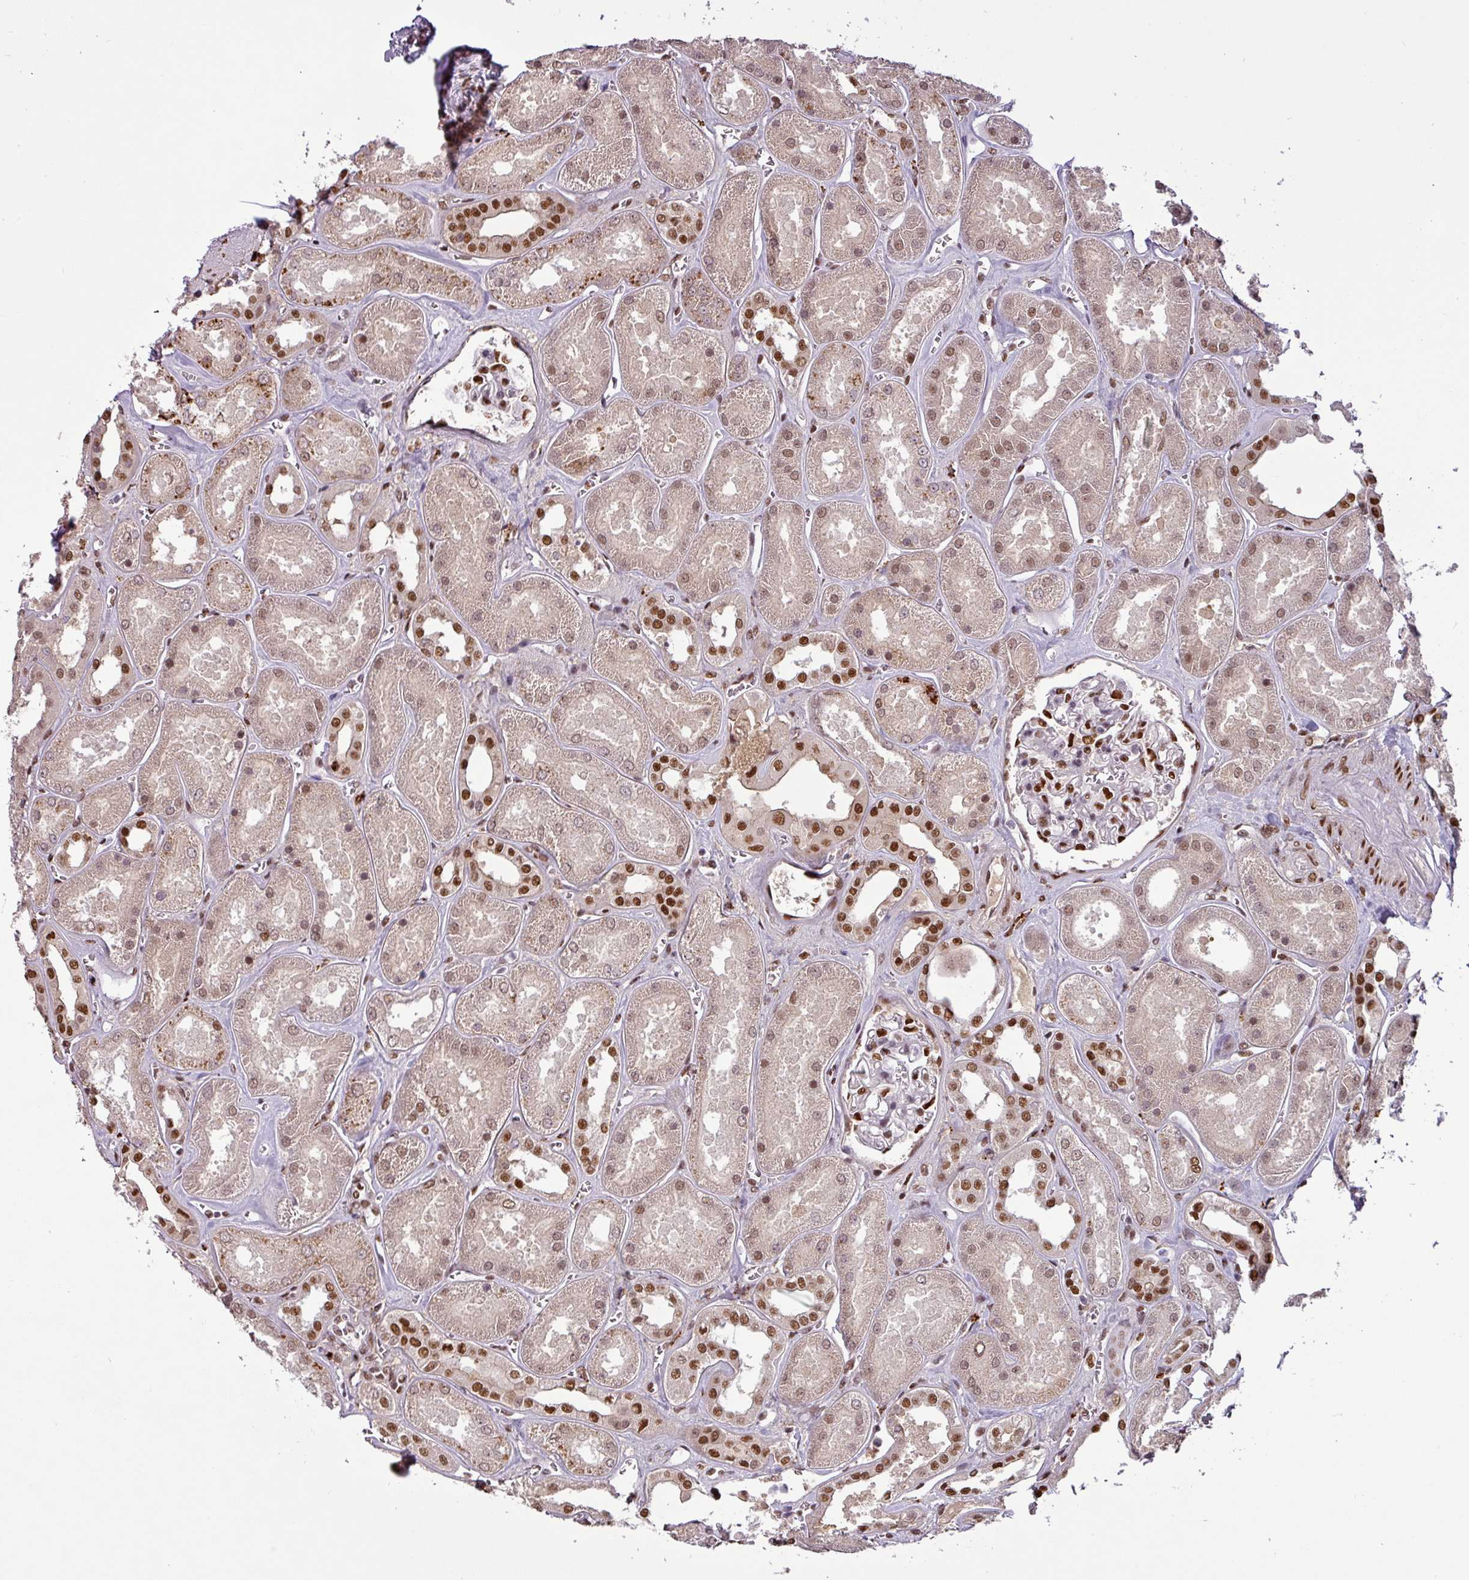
{"staining": {"intensity": "strong", "quantity": ">75%", "location": "nuclear"}, "tissue": "kidney", "cell_type": "Cells in glomeruli", "image_type": "normal", "snomed": [{"axis": "morphology", "description": "Normal tissue, NOS"}, {"axis": "morphology", "description": "Adenocarcinoma, NOS"}, {"axis": "topography", "description": "Kidney"}], "caption": "Immunohistochemistry (IHC) micrograph of normal kidney: kidney stained using immunohistochemistry (IHC) exhibits high levels of strong protein expression localized specifically in the nuclear of cells in glomeruli, appearing as a nuclear brown color.", "gene": "IRF2BPL", "patient": {"sex": "female", "age": 68}}